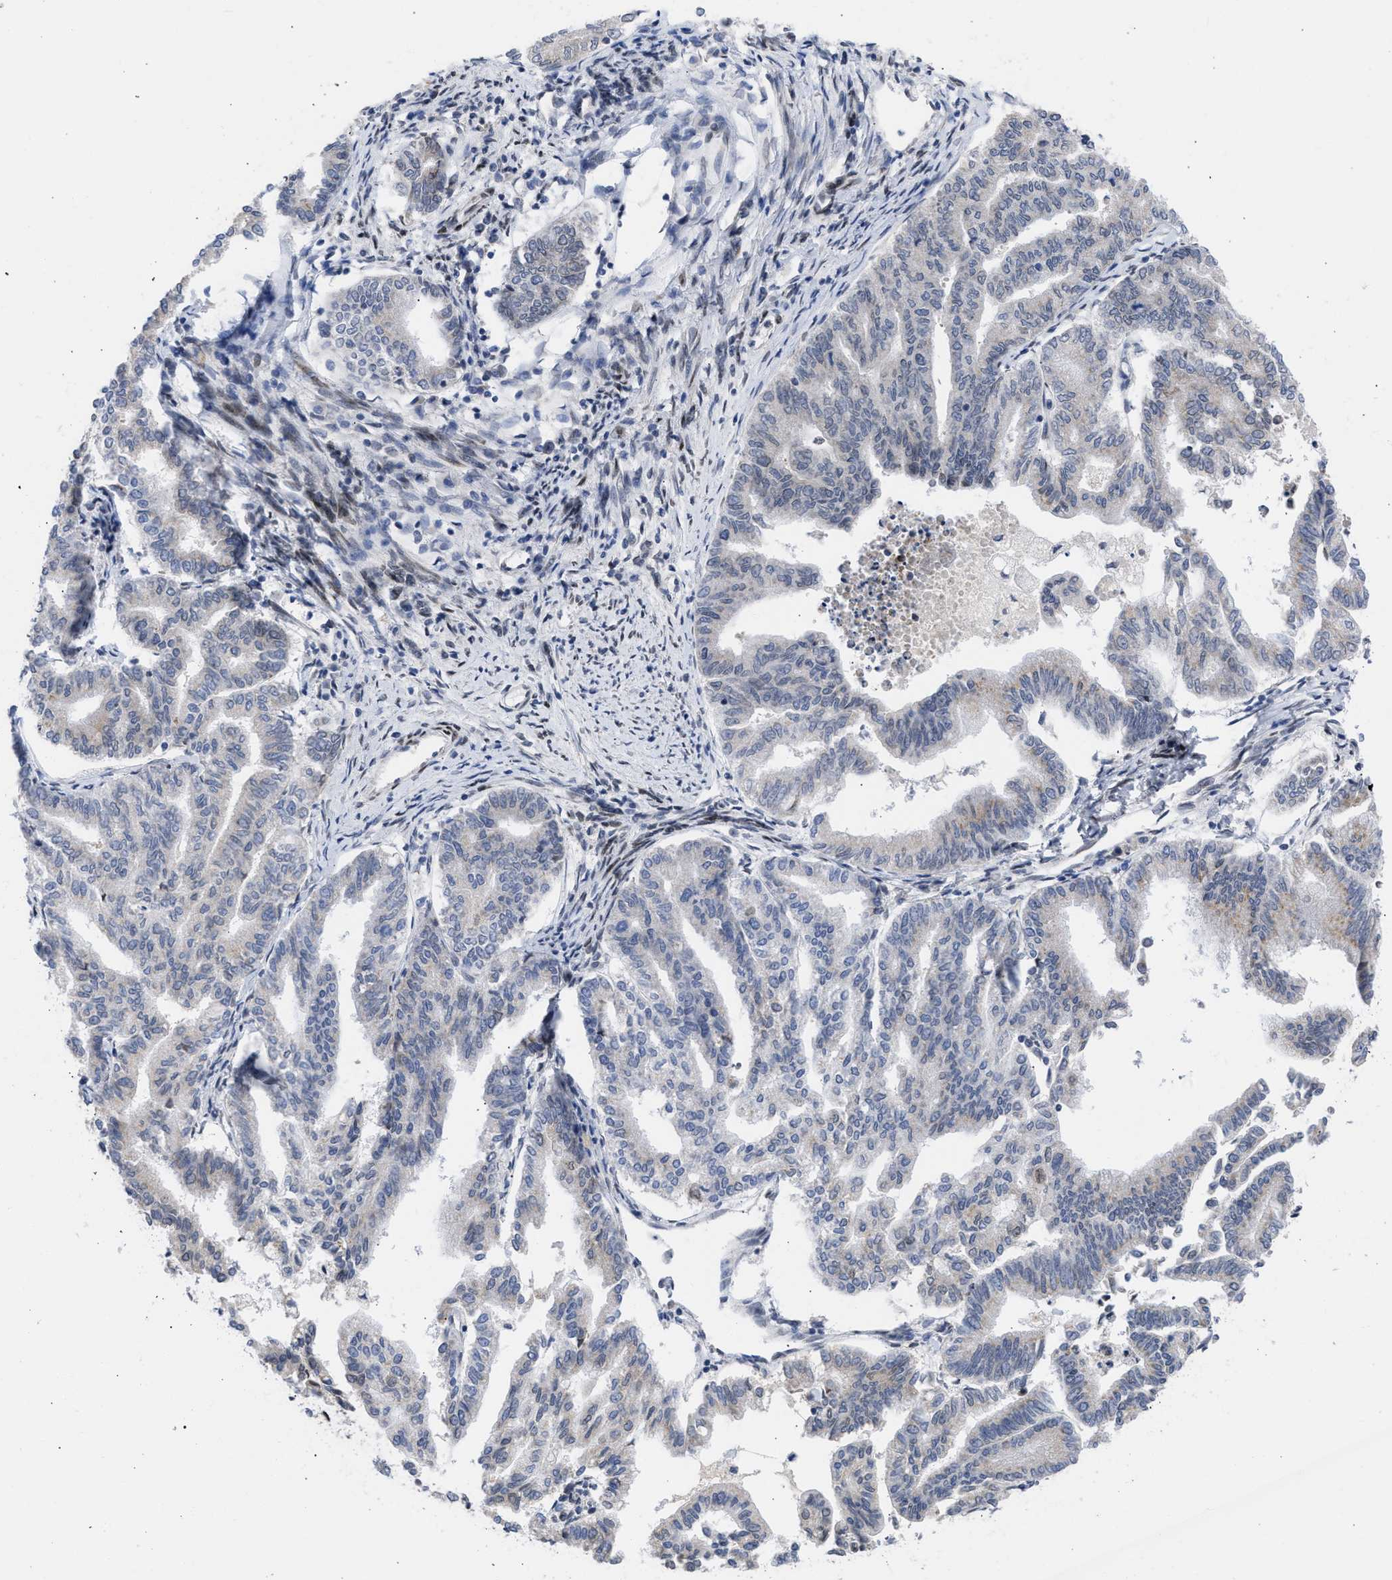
{"staining": {"intensity": "weak", "quantity": "<25%", "location": "cytoplasmic/membranous"}, "tissue": "endometrial cancer", "cell_type": "Tumor cells", "image_type": "cancer", "snomed": [{"axis": "morphology", "description": "Adenocarcinoma, NOS"}, {"axis": "topography", "description": "Endometrium"}], "caption": "Immunohistochemistry of endometrial cancer reveals no expression in tumor cells.", "gene": "NUP35", "patient": {"sex": "female", "age": 79}}